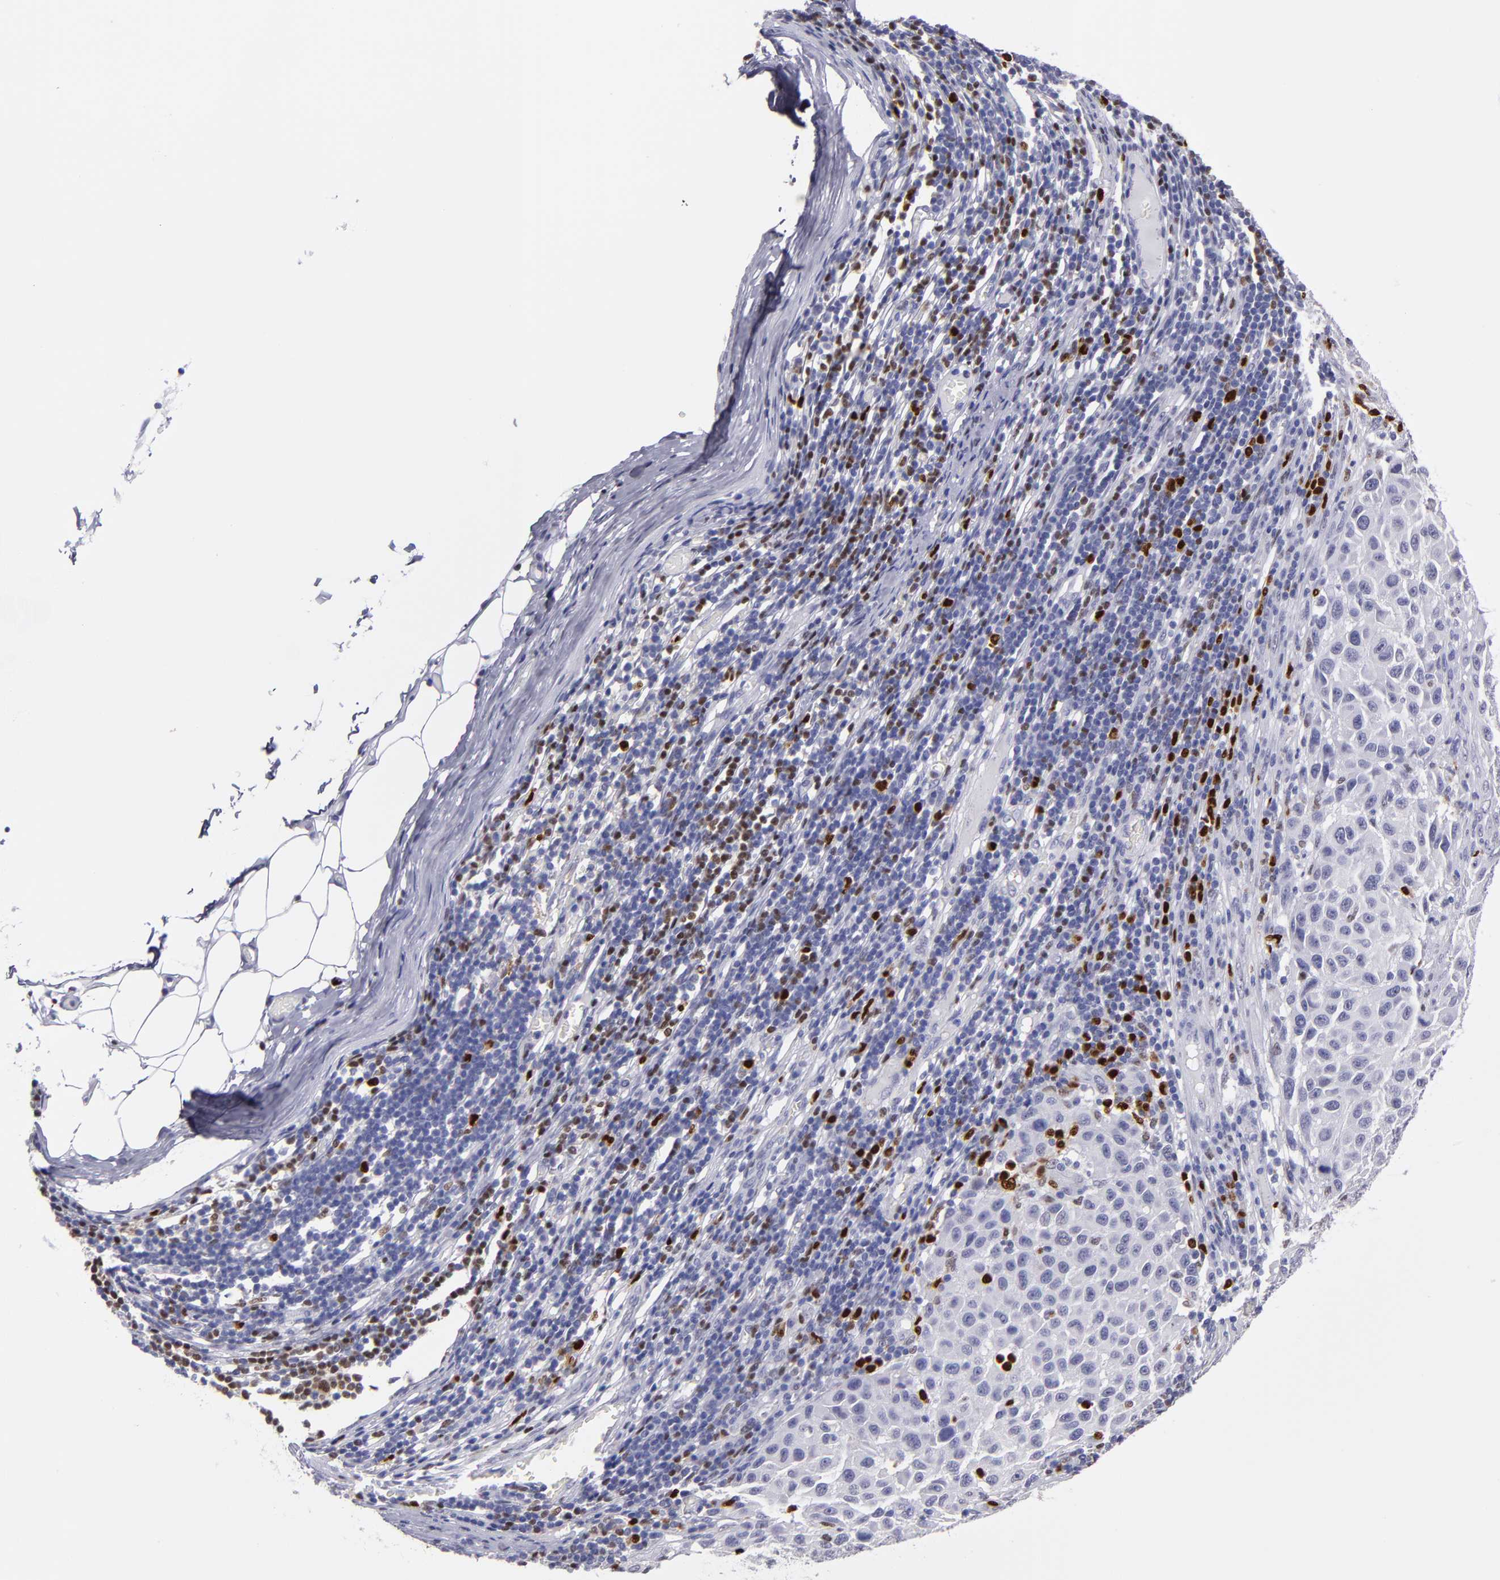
{"staining": {"intensity": "negative", "quantity": "none", "location": "none"}, "tissue": "melanoma", "cell_type": "Tumor cells", "image_type": "cancer", "snomed": [{"axis": "morphology", "description": "Malignant melanoma, Metastatic site"}, {"axis": "topography", "description": "Lymph node"}], "caption": "Micrograph shows no protein expression in tumor cells of malignant melanoma (metastatic site) tissue.", "gene": "IRF8", "patient": {"sex": "male", "age": 61}}